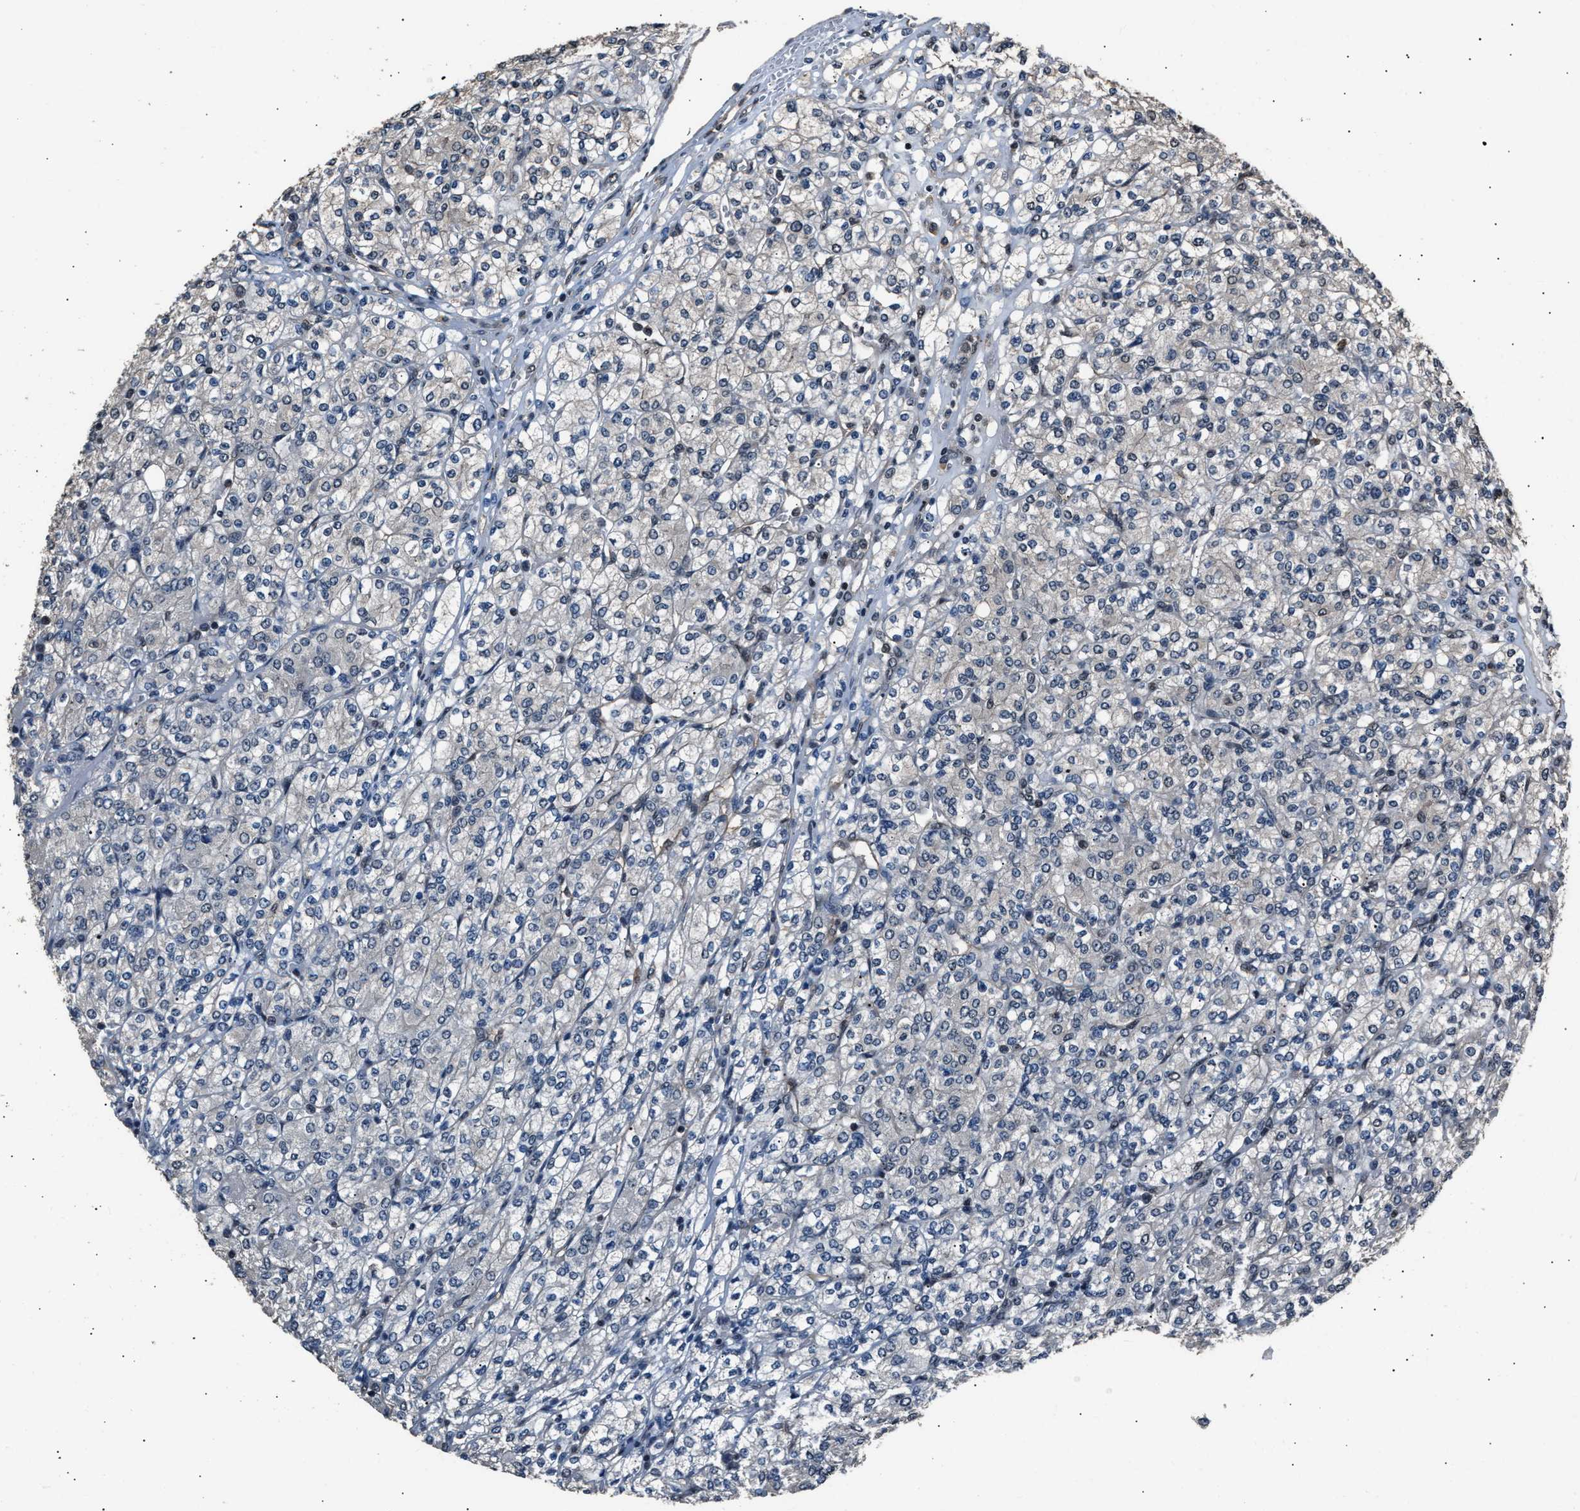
{"staining": {"intensity": "negative", "quantity": "none", "location": "none"}, "tissue": "renal cancer", "cell_type": "Tumor cells", "image_type": "cancer", "snomed": [{"axis": "morphology", "description": "Adenocarcinoma, NOS"}, {"axis": "topography", "description": "Kidney"}], "caption": "Adenocarcinoma (renal) was stained to show a protein in brown. There is no significant staining in tumor cells.", "gene": "DFFA", "patient": {"sex": "male", "age": 77}}